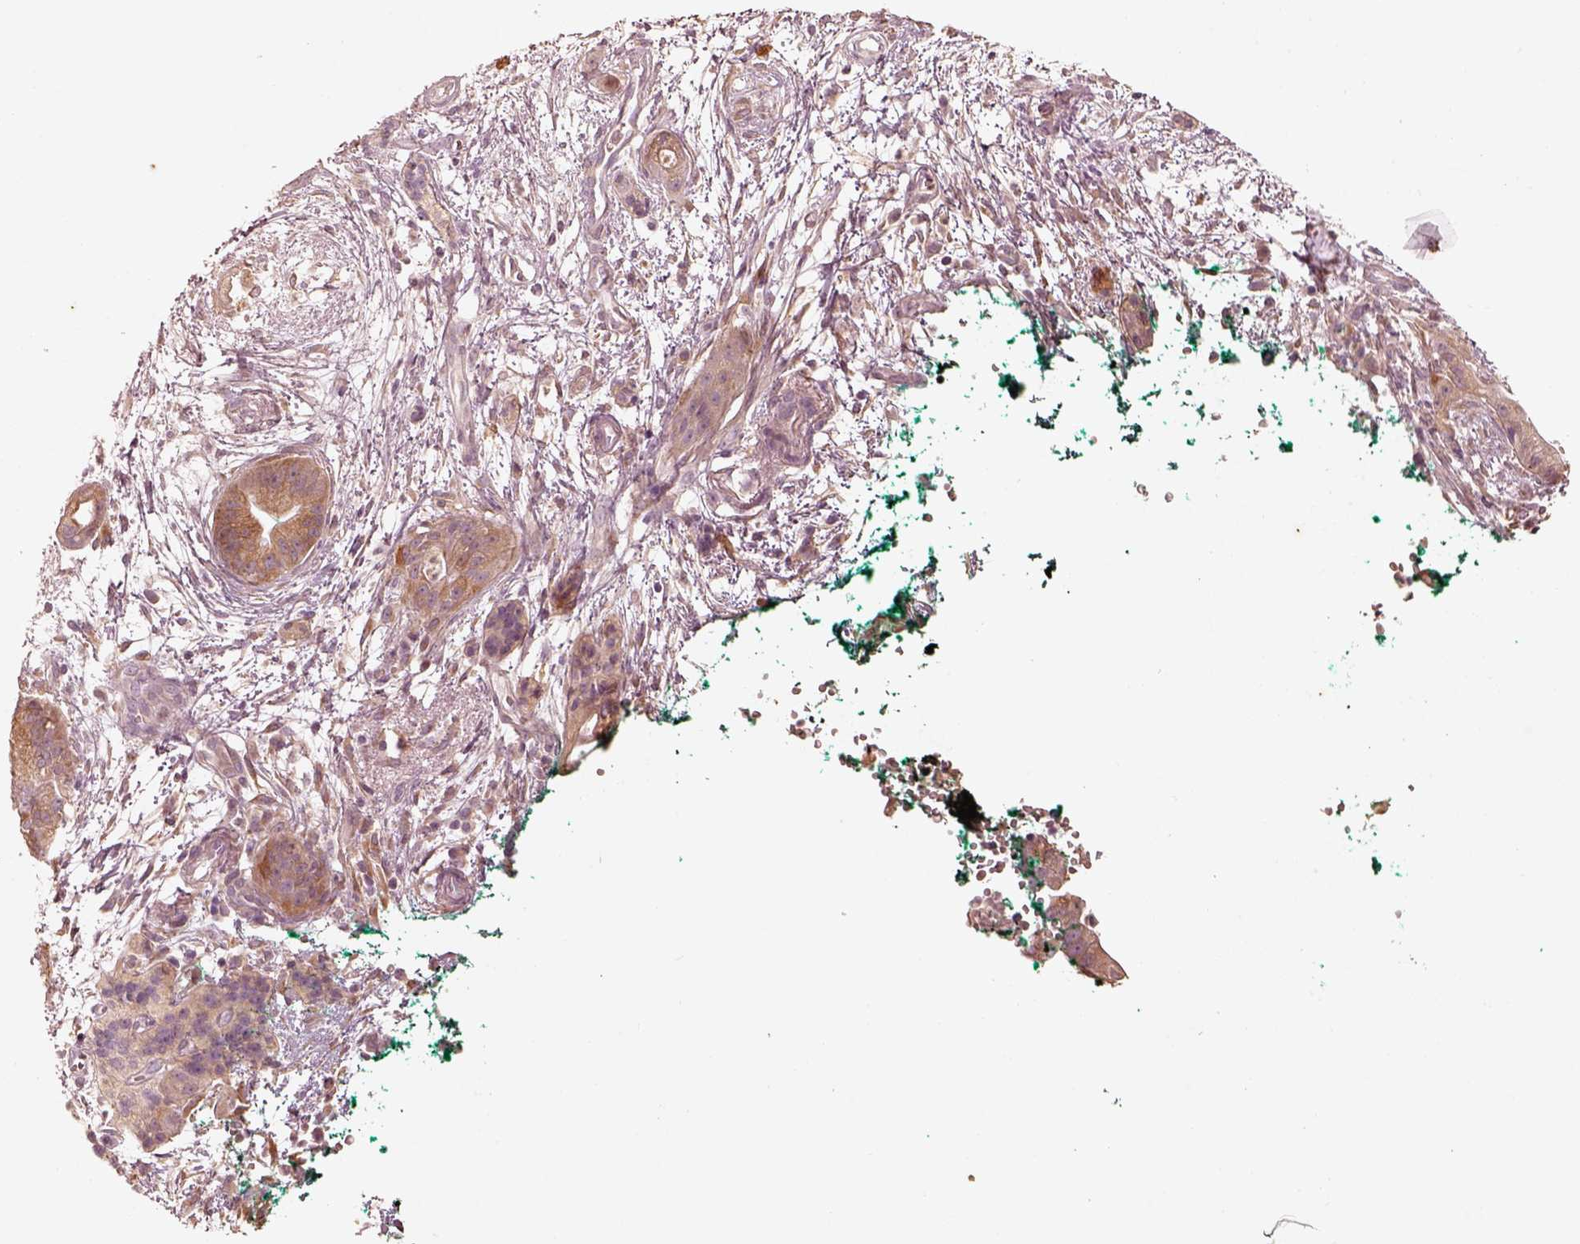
{"staining": {"intensity": "moderate", "quantity": ">75%", "location": "cytoplasmic/membranous"}, "tissue": "pancreatic cancer", "cell_type": "Tumor cells", "image_type": "cancer", "snomed": [{"axis": "morphology", "description": "Normal tissue, NOS"}, {"axis": "morphology", "description": "Adenocarcinoma, NOS"}, {"axis": "topography", "description": "Lymph node"}, {"axis": "topography", "description": "Pancreas"}], "caption": "Pancreatic adenocarcinoma was stained to show a protein in brown. There is medium levels of moderate cytoplasmic/membranous positivity in approximately >75% of tumor cells.", "gene": "WLS", "patient": {"sex": "female", "age": 58}}